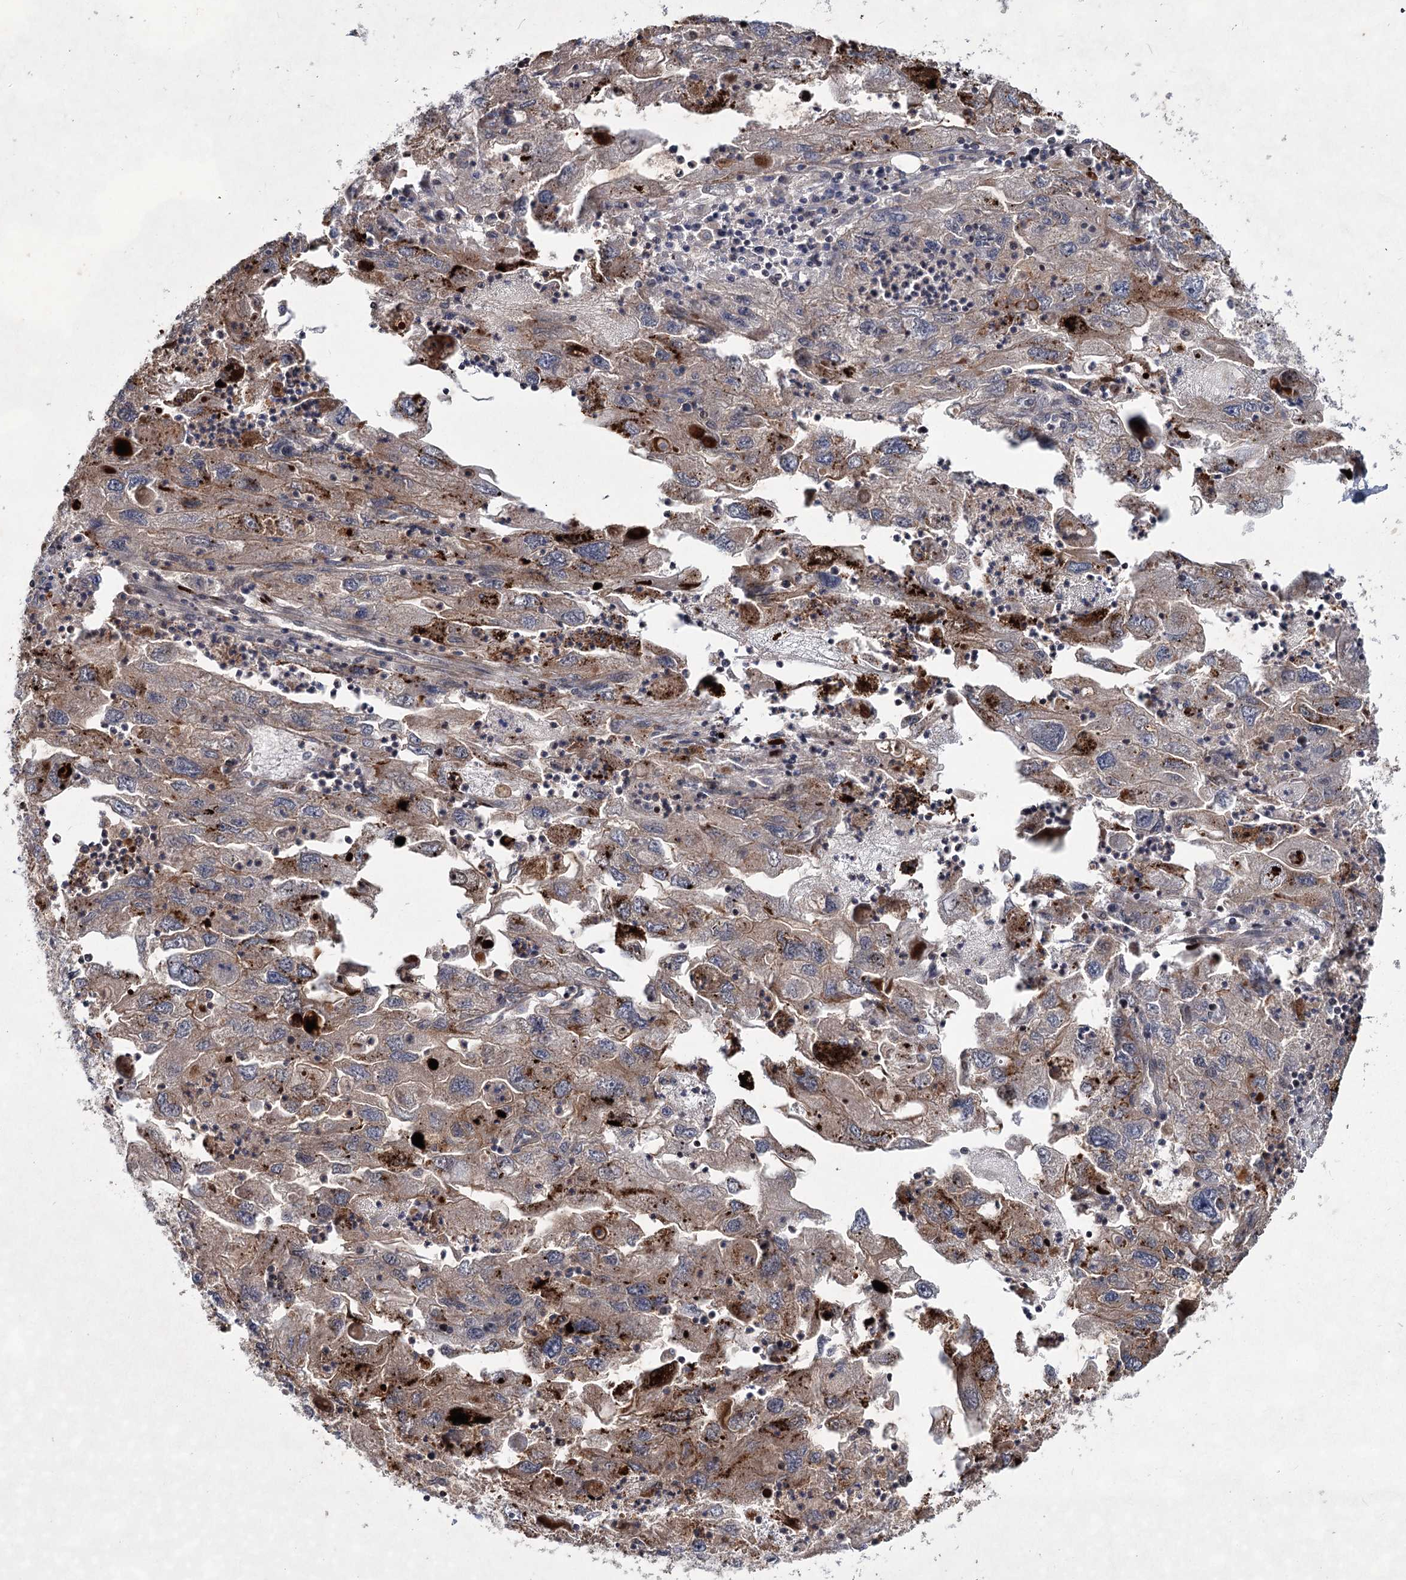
{"staining": {"intensity": "moderate", "quantity": ">75%", "location": "cytoplasmic/membranous"}, "tissue": "endometrial cancer", "cell_type": "Tumor cells", "image_type": "cancer", "snomed": [{"axis": "morphology", "description": "Adenocarcinoma, NOS"}, {"axis": "topography", "description": "Endometrium"}], "caption": "Protein analysis of adenocarcinoma (endometrial) tissue shows moderate cytoplasmic/membranous expression in about >75% of tumor cells.", "gene": "ATL2", "patient": {"sex": "female", "age": 49}}